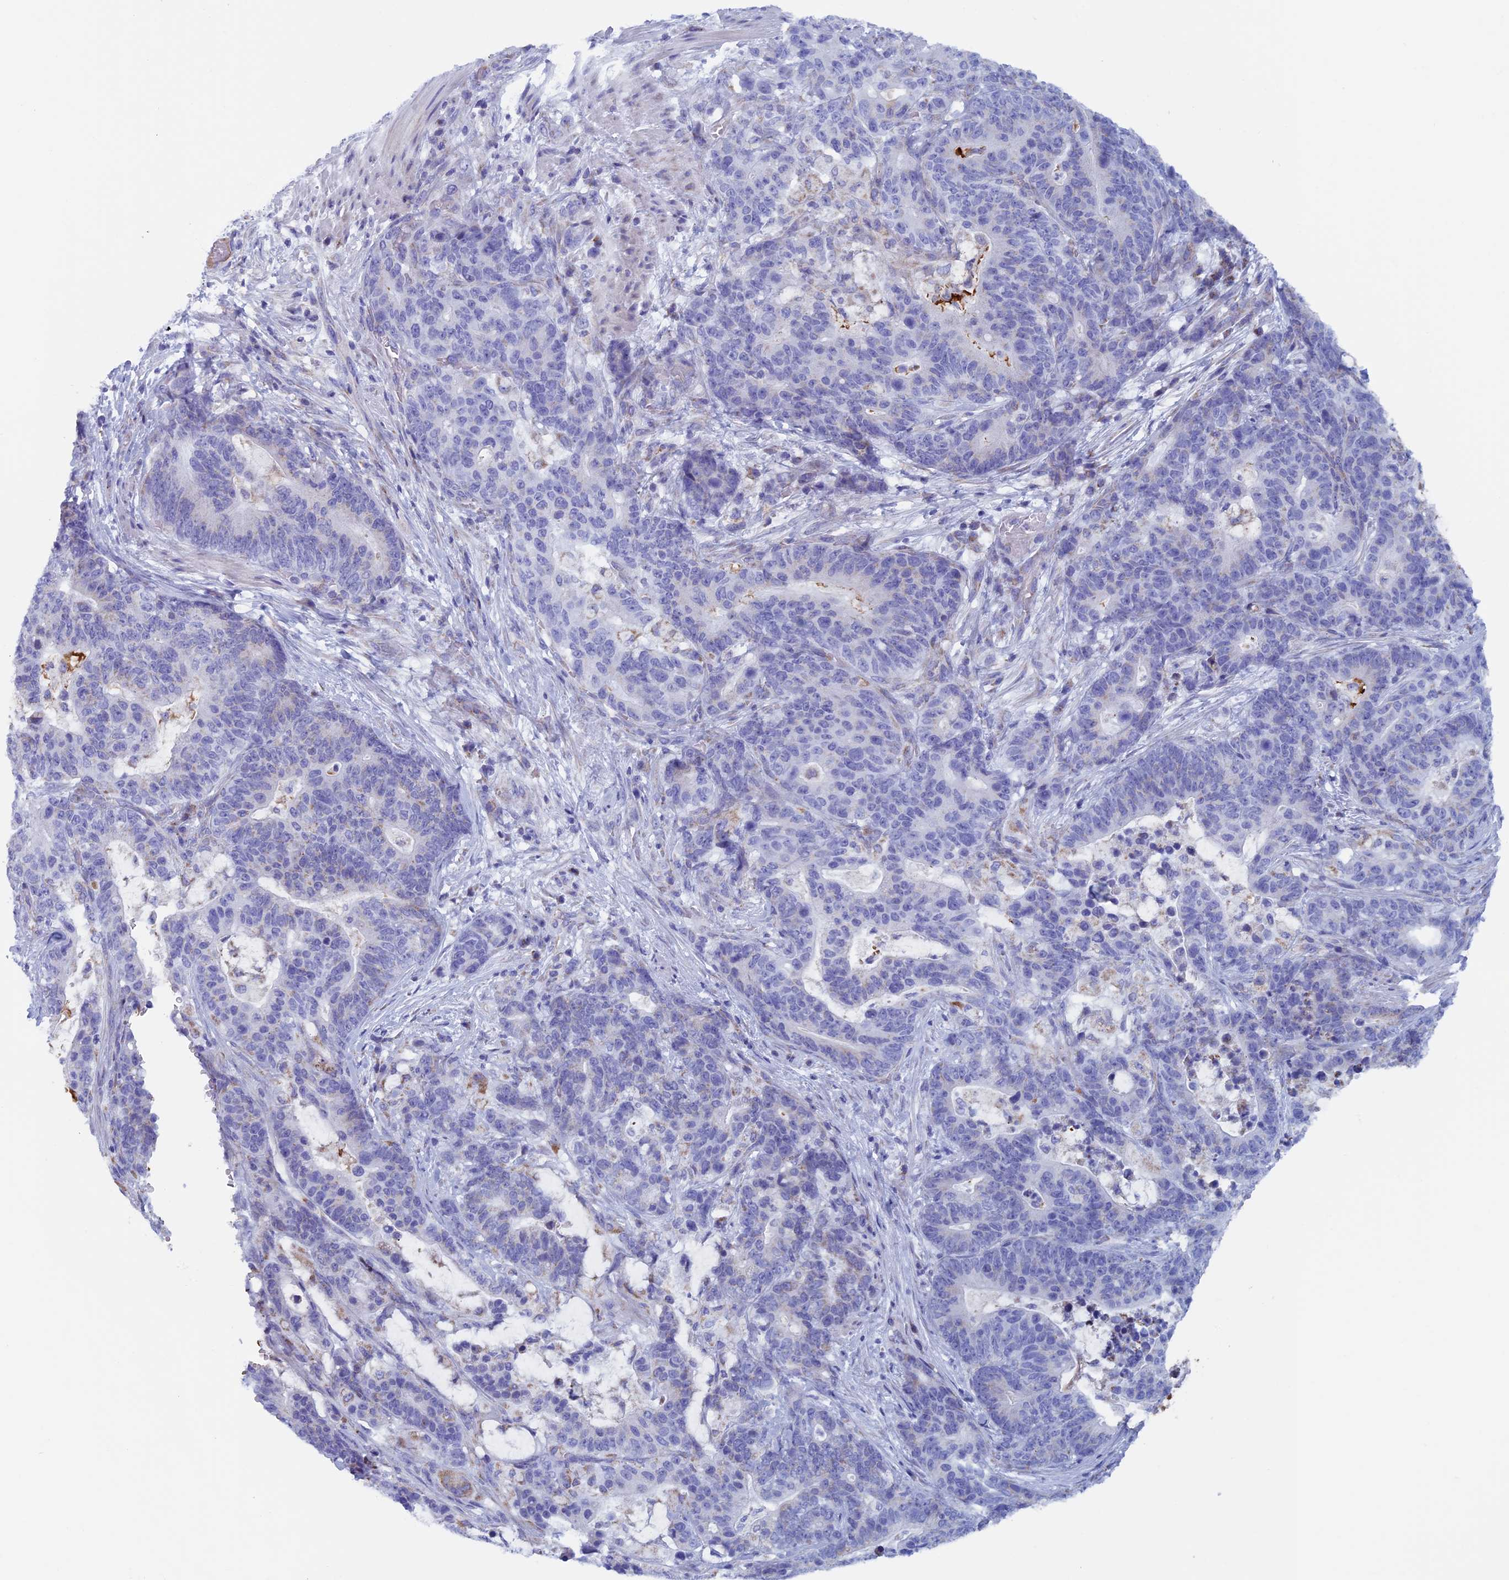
{"staining": {"intensity": "negative", "quantity": "none", "location": "none"}, "tissue": "stomach cancer", "cell_type": "Tumor cells", "image_type": "cancer", "snomed": [{"axis": "morphology", "description": "Normal tissue, NOS"}, {"axis": "morphology", "description": "Adenocarcinoma, NOS"}, {"axis": "topography", "description": "Stomach"}], "caption": "An immunohistochemistry (IHC) micrograph of stomach cancer is shown. There is no staining in tumor cells of stomach cancer. (DAB (3,3'-diaminobenzidine) immunohistochemistry (IHC) visualized using brightfield microscopy, high magnification).", "gene": "NDUFB9", "patient": {"sex": "female", "age": 64}}